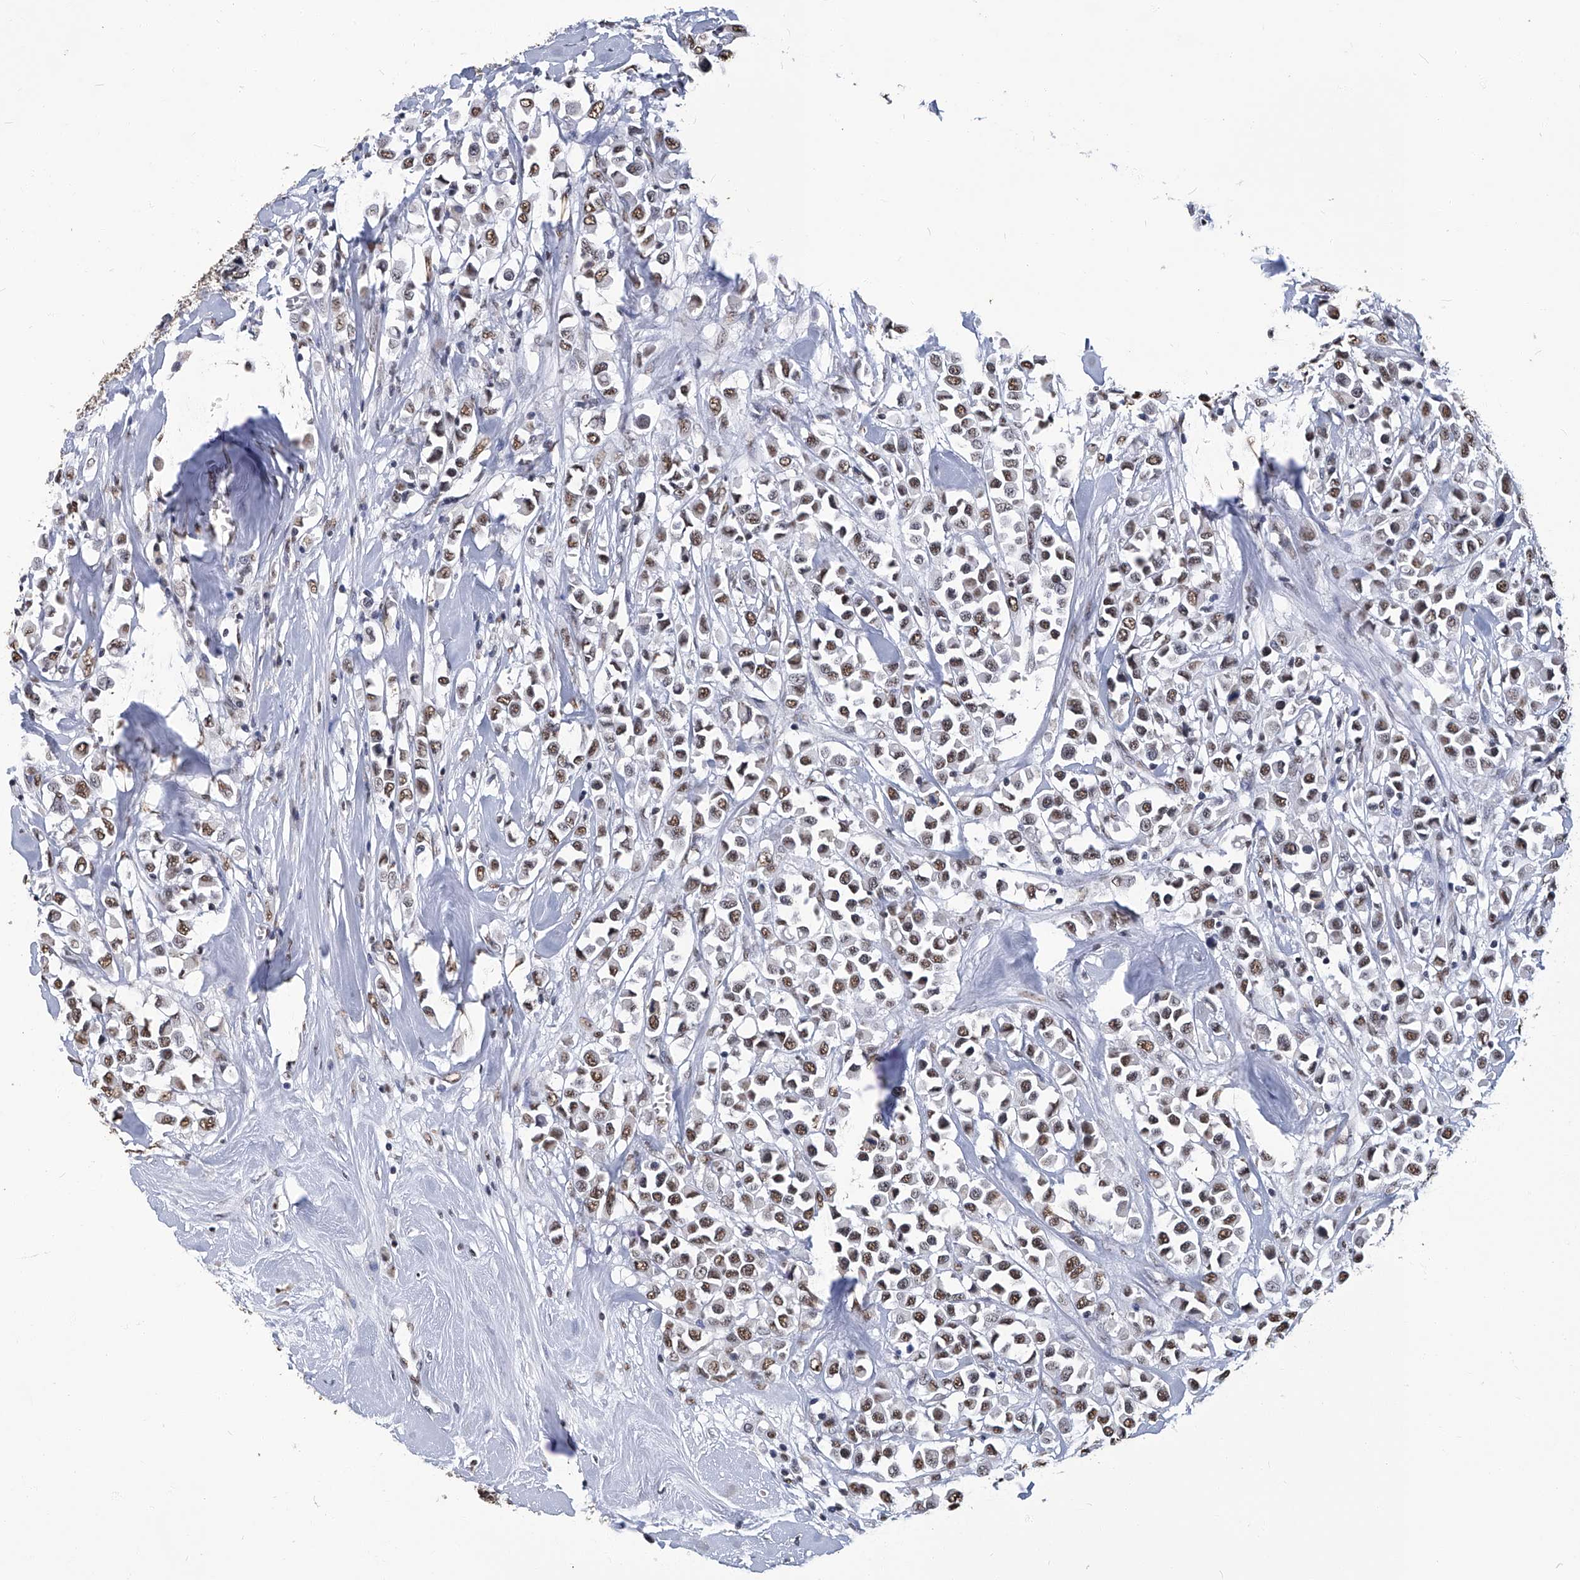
{"staining": {"intensity": "moderate", "quantity": ">75%", "location": "nuclear"}, "tissue": "breast cancer", "cell_type": "Tumor cells", "image_type": "cancer", "snomed": [{"axis": "morphology", "description": "Duct carcinoma"}, {"axis": "topography", "description": "Breast"}], "caption": "This image displays IHC staining of breast invasive ductal carcinoma, with medium moderate nuclear staining in about >75% of tumor cells.", "gene": "HBP1", "patient": {"sex": "female", "age": 61}}